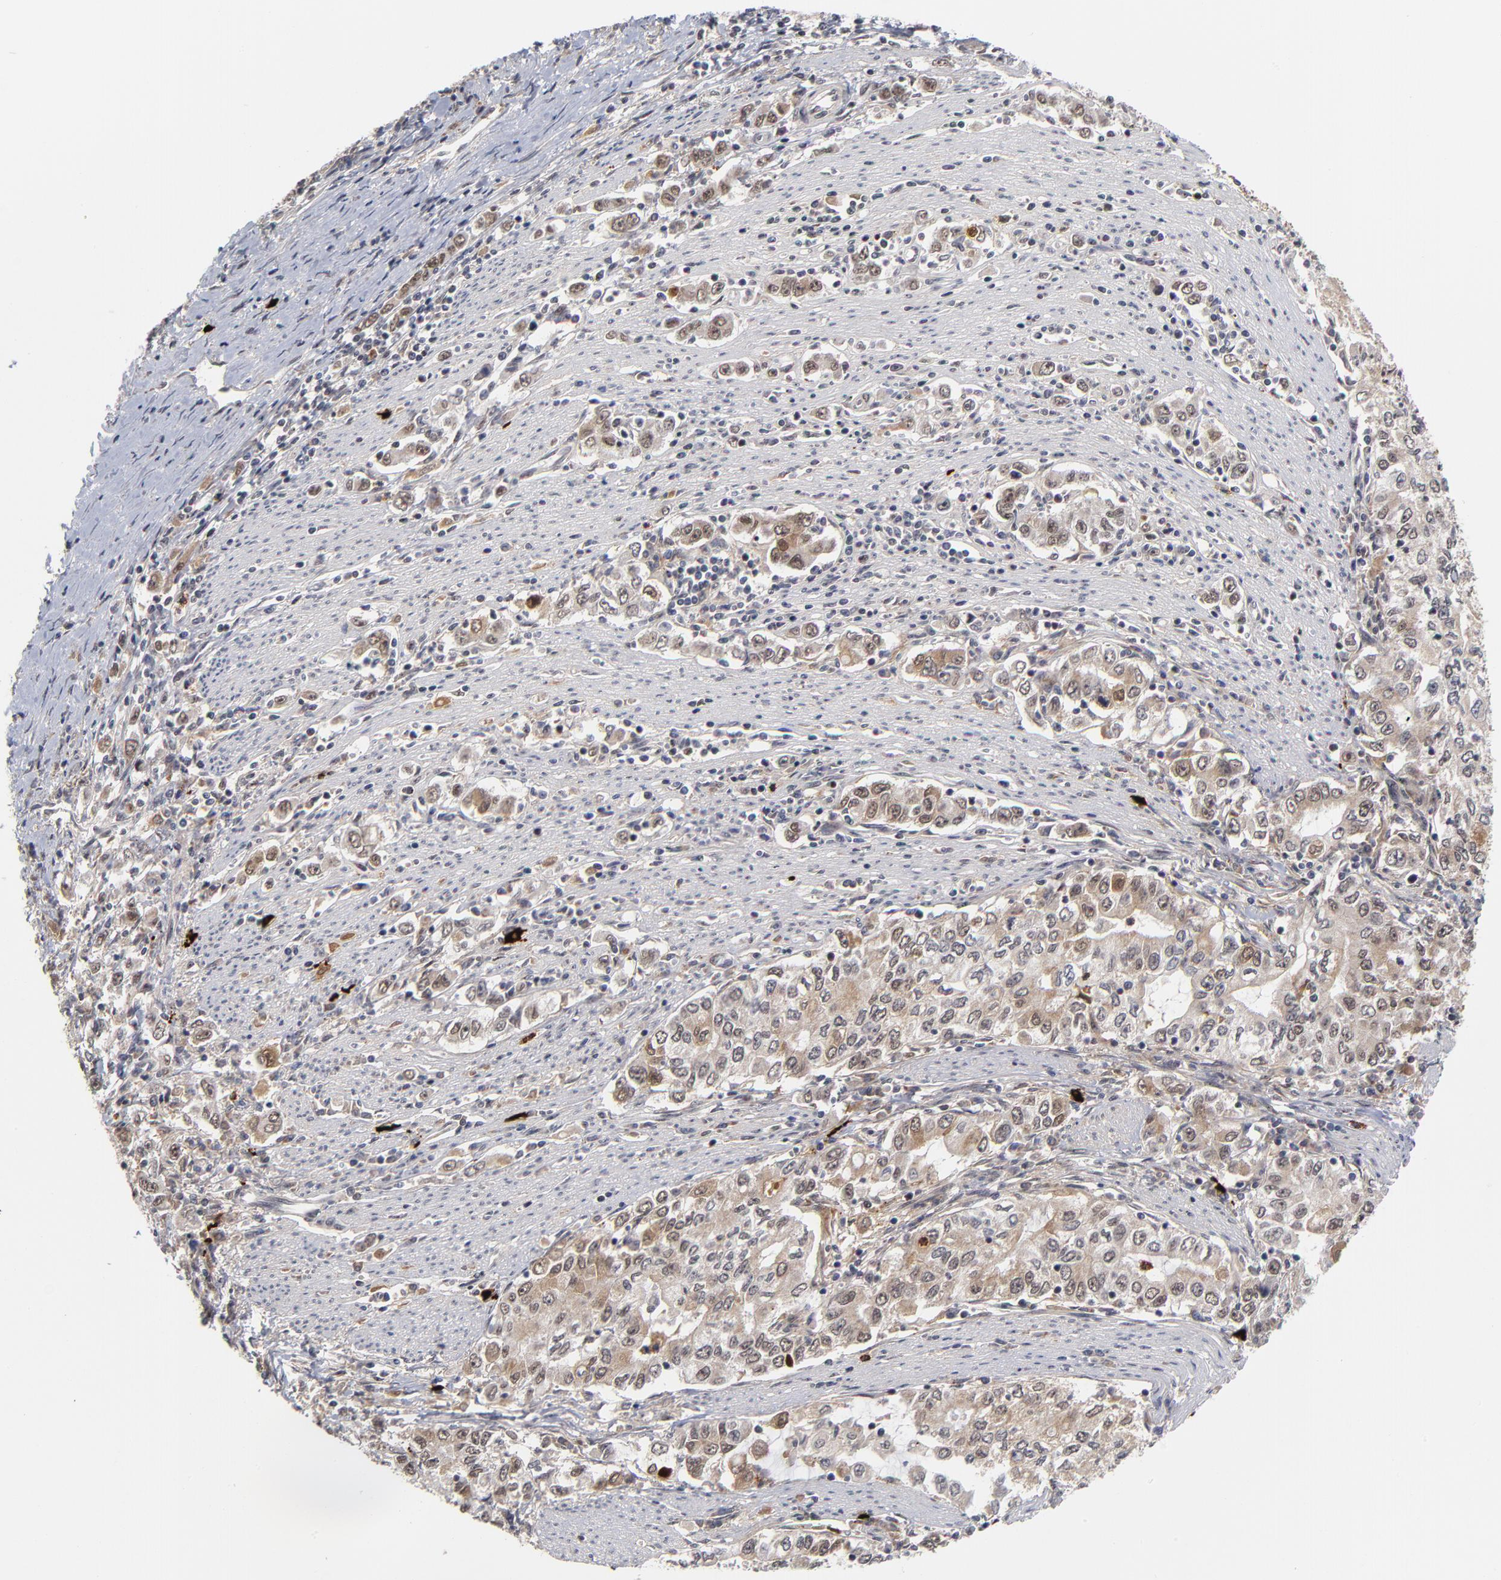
{"staining": {"intensity": "weak", "quantity": ">75%", "location": "cytoplasmic/membranous,nuclear"}, "tissue": "stomach cancer", "cell_type": "Tumor cells", "image_type": "cancer", "snomed": [{"axis": "morphology", "description": "Adenocarcinoma, NOS"}, {"axis": "topography", "description": "Stomach, lower"}], "caption": "Protein expression by immunohistochemistry (IHC) displays weak cytoplasmic/membranous and nuclear expression in about >75% of tumor cells in adenocarcinoma (stomach).", "gene": "ZNF419", "patient": {"sex": "female", "age": 72}}